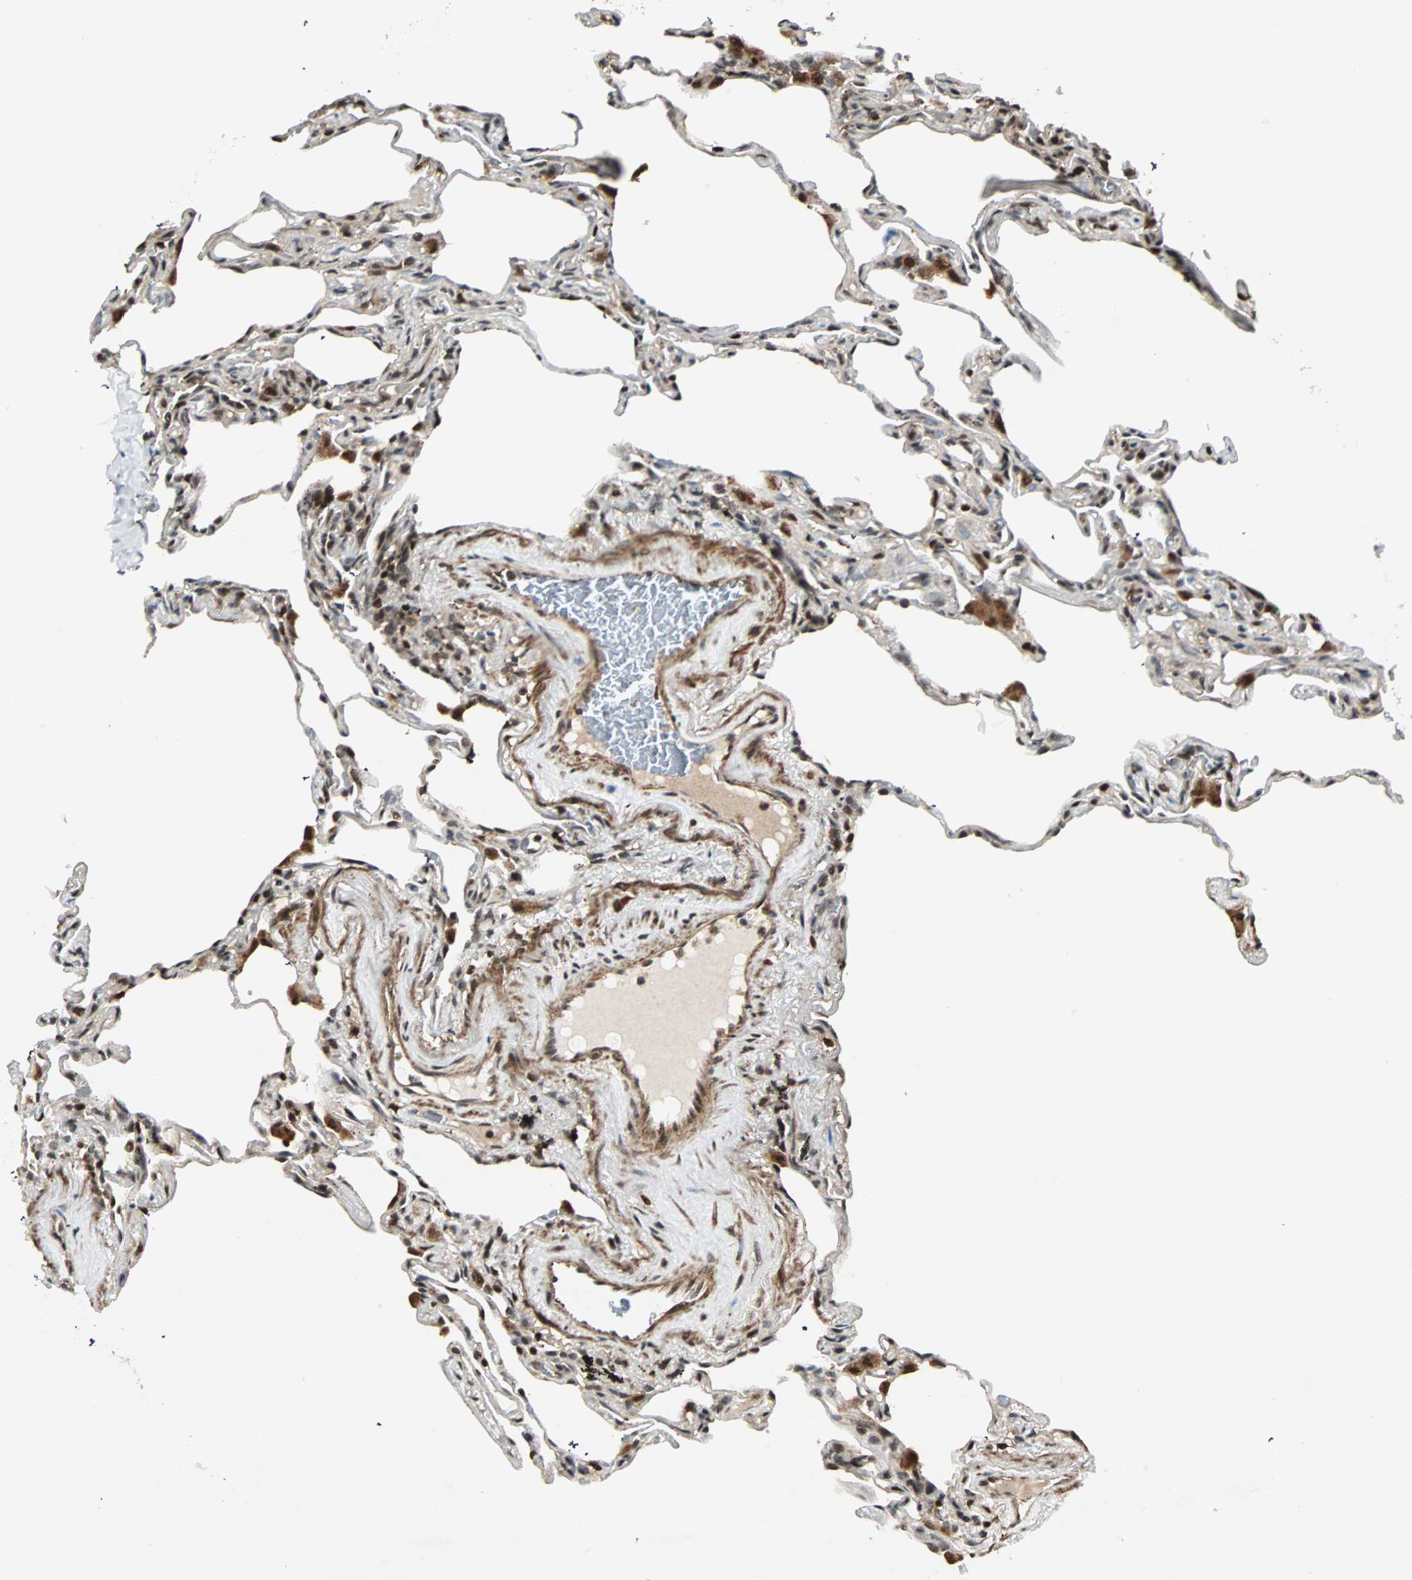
{"staining": {"intensity": "moderate", "quantity": "25%-75%", "location": "nuclear"}, "tissue": "lung", "cell_type": "Alveolar cells", "image_type": "normal", "snomed": [{"axis": "morphology", "description": "Normal tissue, NOS"}, {"axis": "morphology", "description": "Inflammation, NOS"}, {"axis": "topography", "description": "Lung"}], "caption": "Alveolar cells reveal moderate nuclear staining in approximately 25%-75% of cells in unremarkable lung.", "gene": "ZBED9", "patient": {"sex": "male", "age": 69}}